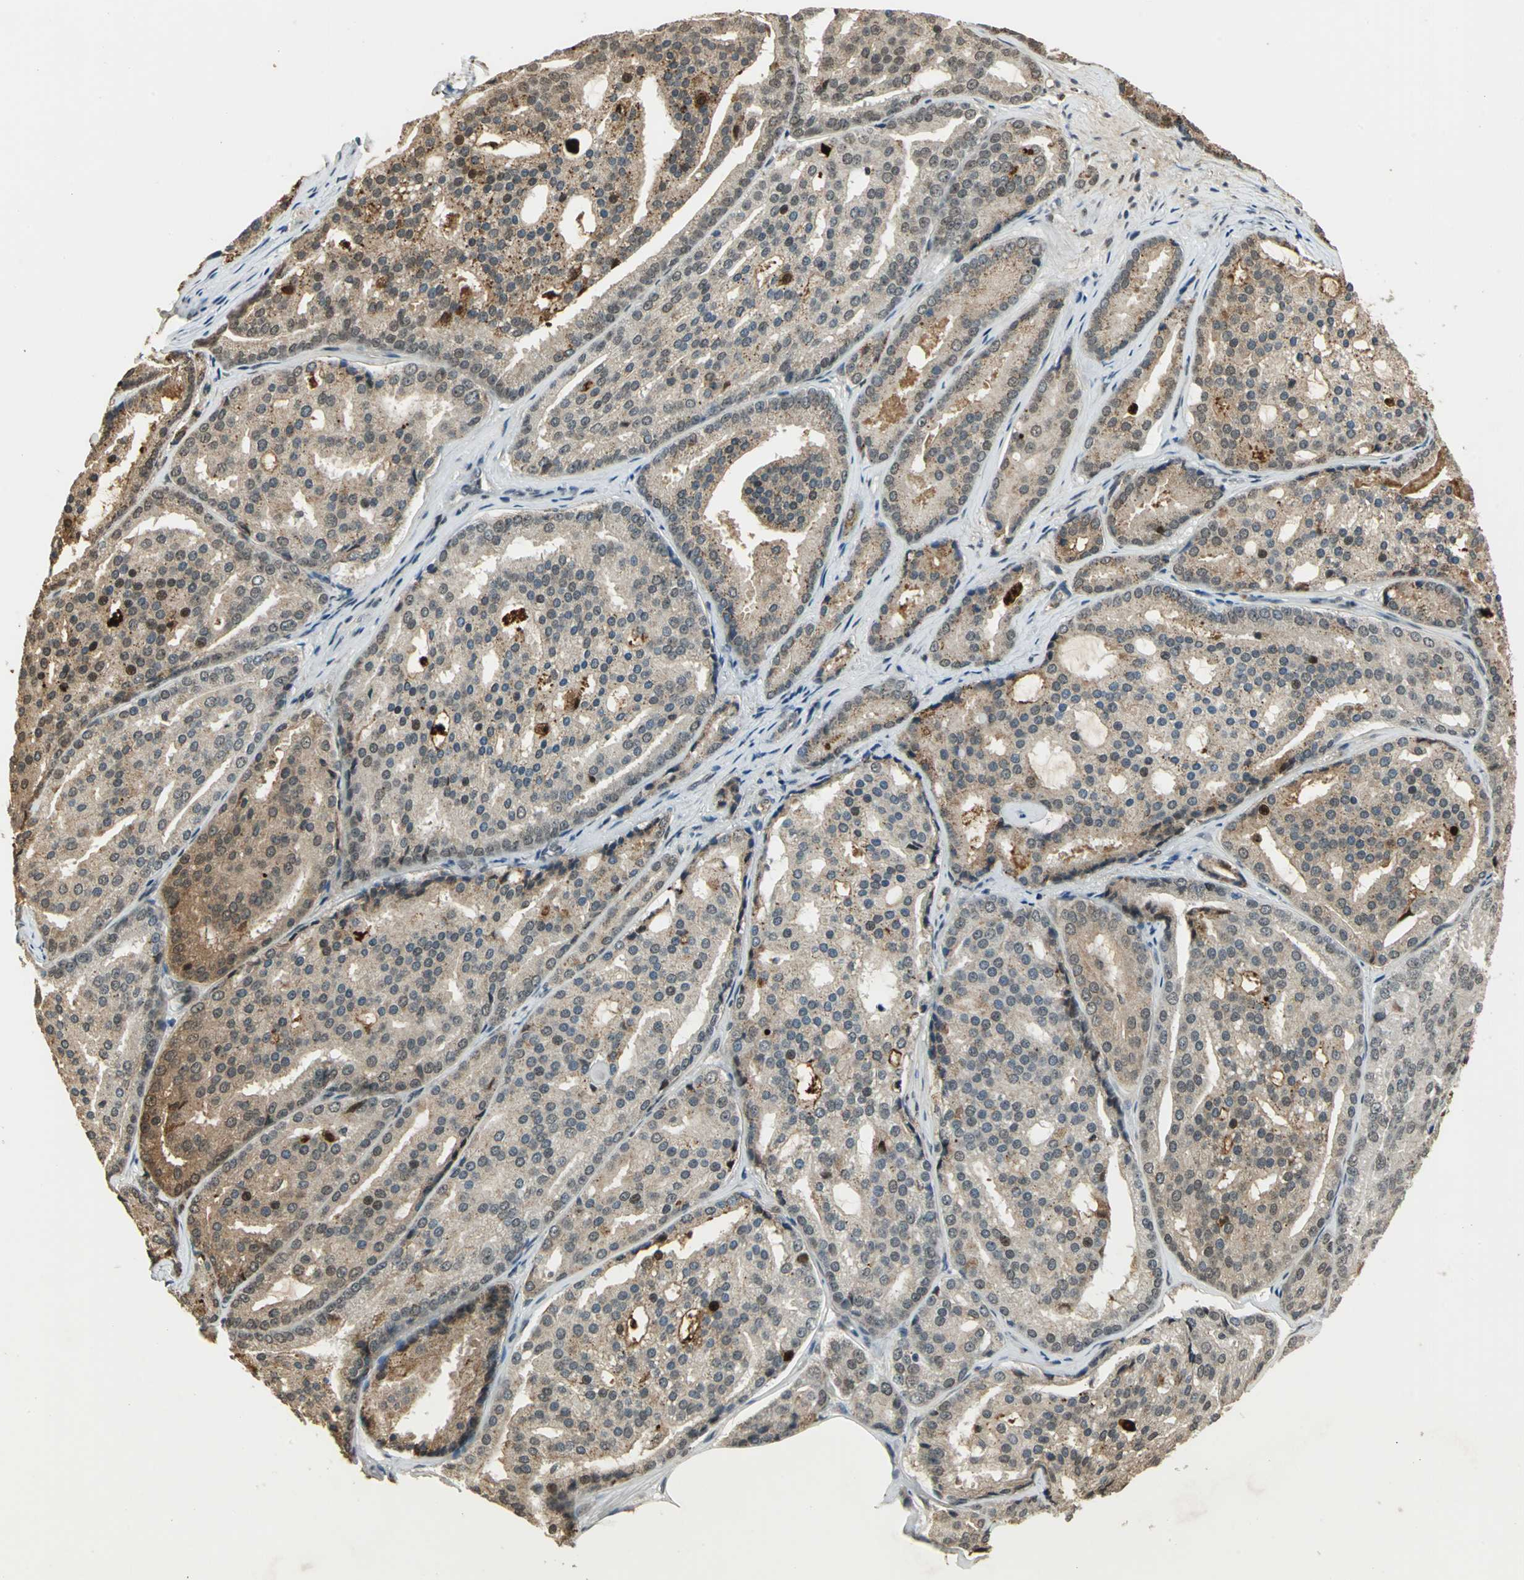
{"staining": {"intensity": "moderate", "quantity": "<25%", "location": "cytoplasmic/membranous"}, "tissue": "prostate cancer", "cell_type": "Tumor cells", "image_type": "cancer", "snomed": [{"axis": "morphology", "description": "Adenocarcinoma, High grade"}, {"axis": "topography", "description": "Prostate"}], "caption": "Prostate cancer (adenocarcinoma (high-grade)) tissue shows moderate cytoplasmic/membranous positivity in approximately <25% of tumor cells", "gene": "RAD17", "patient": {"sex": "male", "age": 64}}